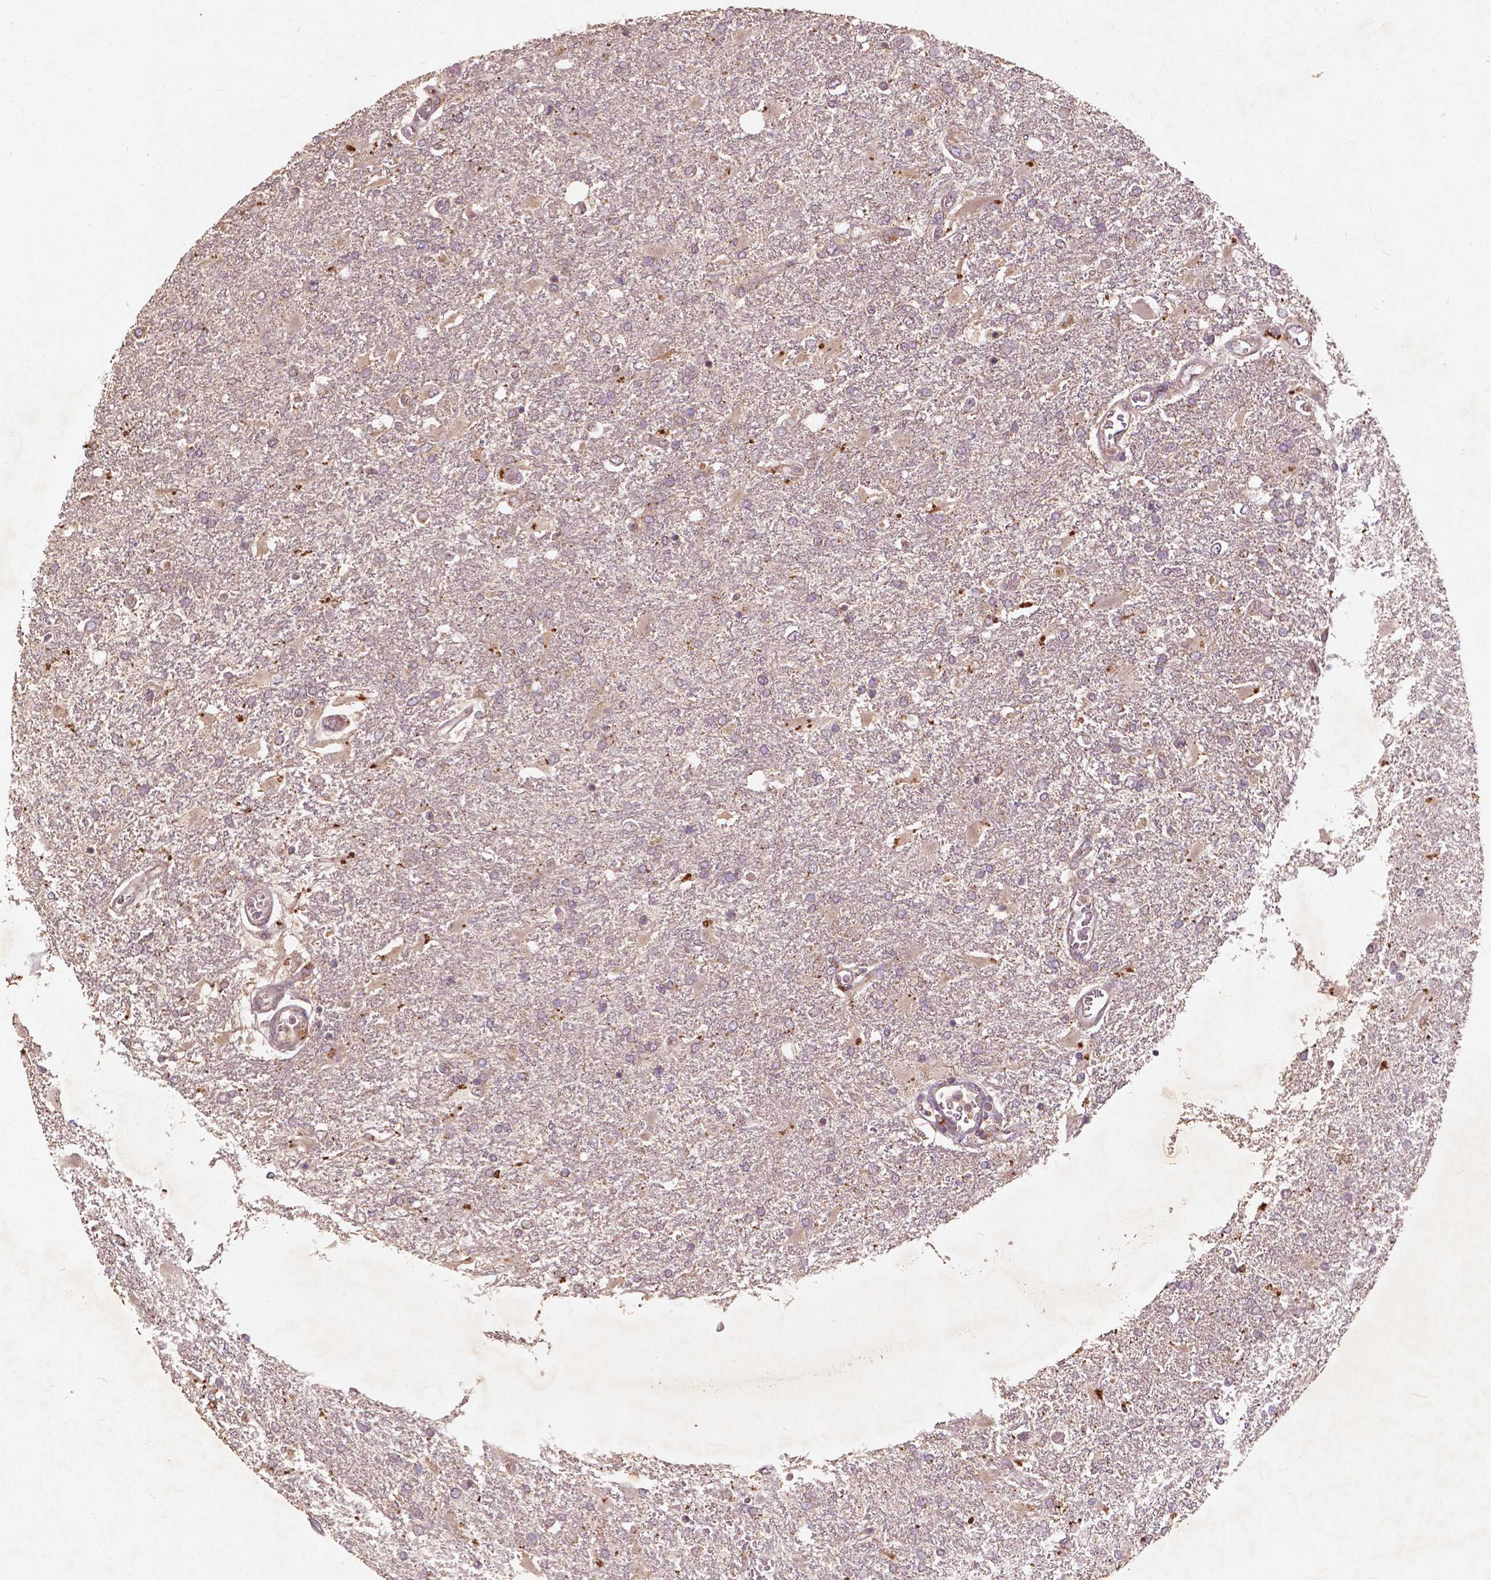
{"staining": {"intensity": "weak", "quantity": ">75%", "location": "cytoplasmic/membranous"}, "tissue": "glioma", "cell_type": "Tumor cells", "image_type": "cancer", "snomed": [{"axis": "morphology", "description": "Glioma, malignant, High grade"}, {"axis": "topography", "description": "Cerebral cortex"}], "caption": "IHC photomicrograph of neoplastic tissue: glioma stained using immunohistochemistry (IHC) reveals low levels of weak protein expression localized specifically in the cytoplasmic/membranous of tumor cells, appearing as a cytoplasmic/membranous brown color.", "gene": "ST6GALNAC5", "patient": {"sex": "male", "age": 79}}